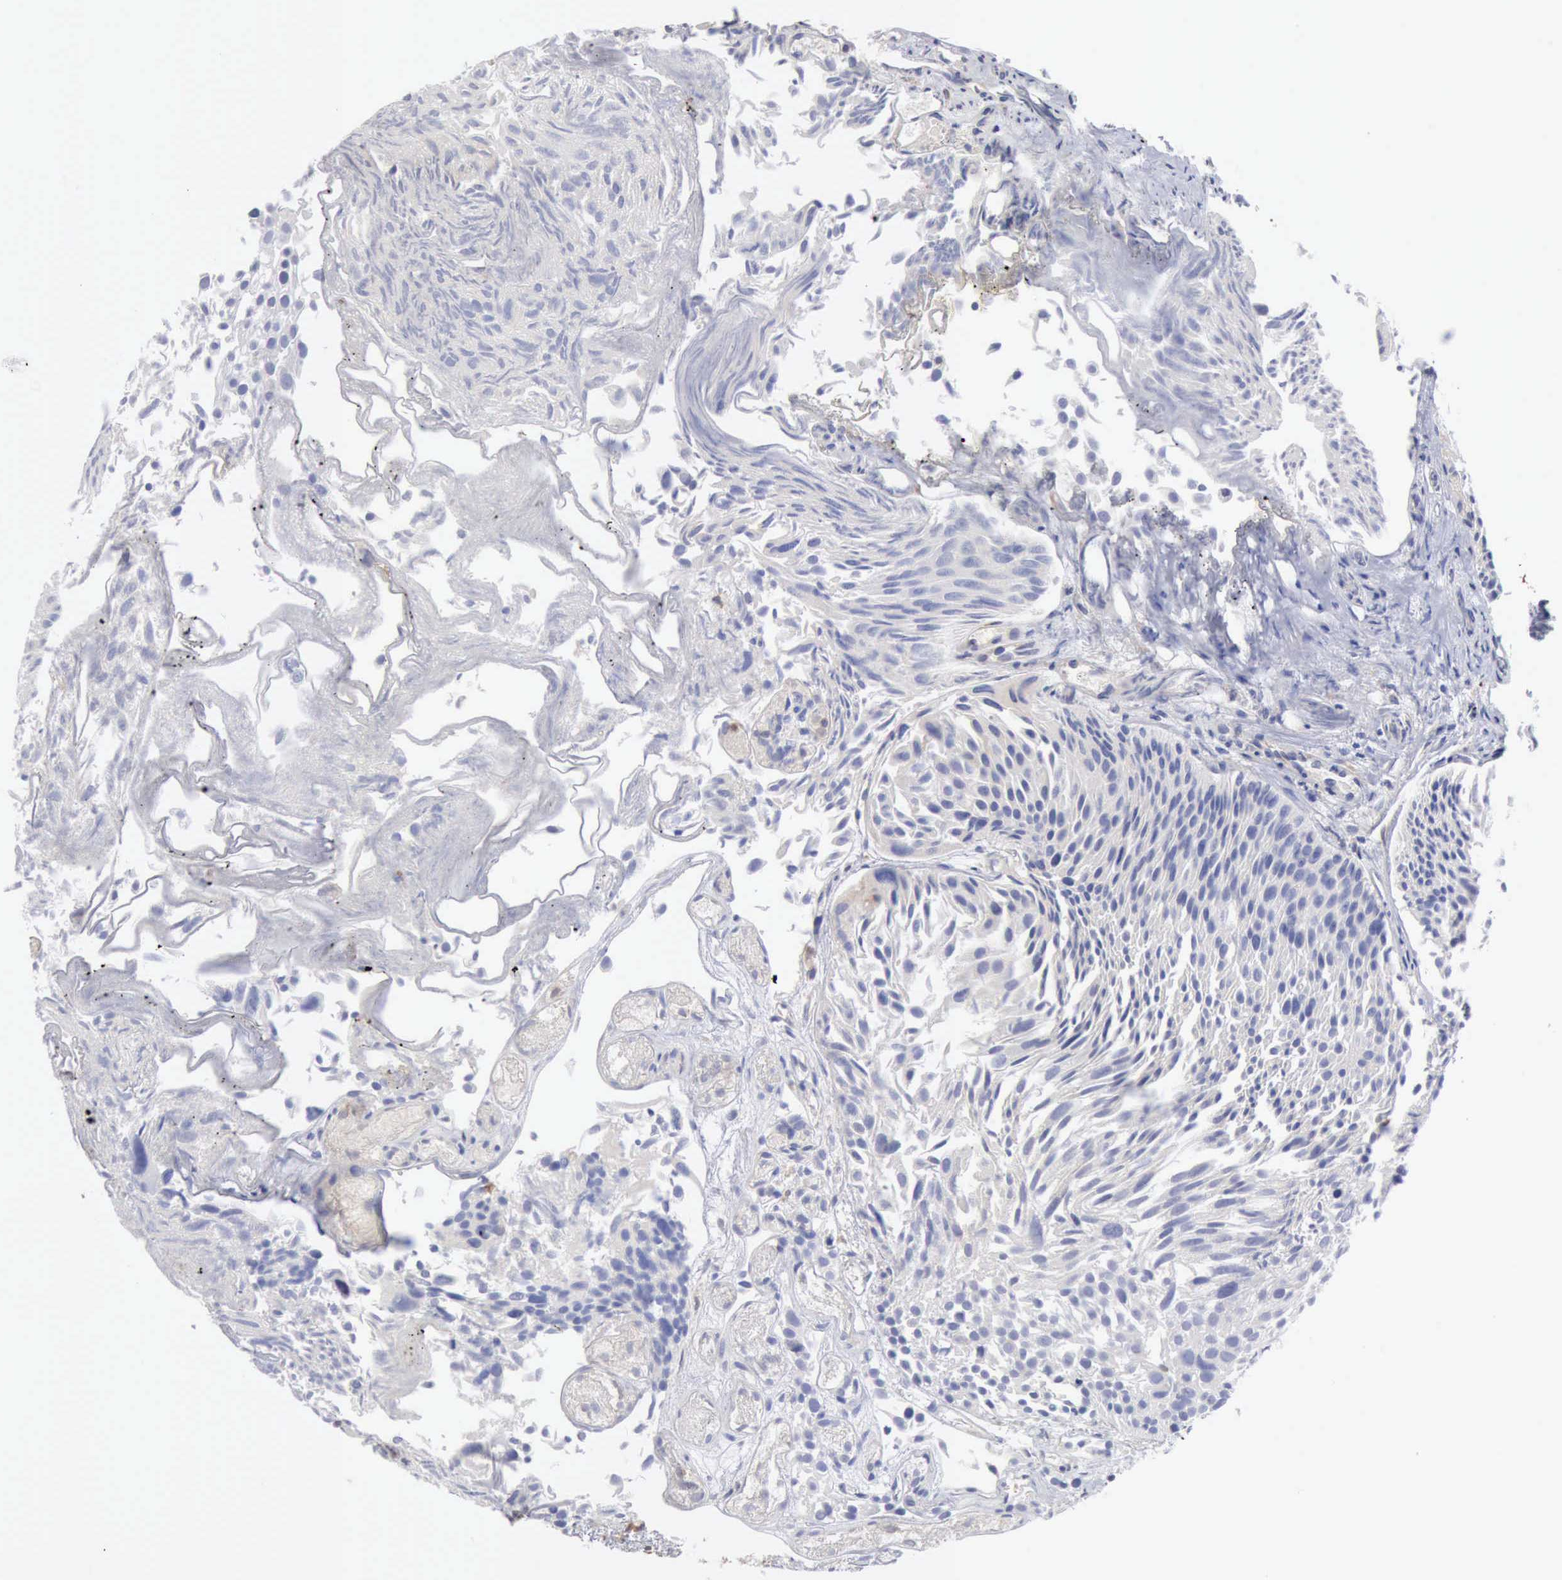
{"staining": {"intensity": "negative", "quantity": "none", "location": "none"}, "tissue": "urothelial cancer", "cell_type": "Tumor cells", "image_type": "cancer", "snomed": [{"axis": "morphology", "description": "Urothelial carcinoma, High grade"}, {"axis": "topography", "description": "Urinary bladder"}], "caption": "Tumor cells show no significant protein expression in urothelial cancer.", "gene": "APOL2", "patient": {"sex": "female", "age": 78}}